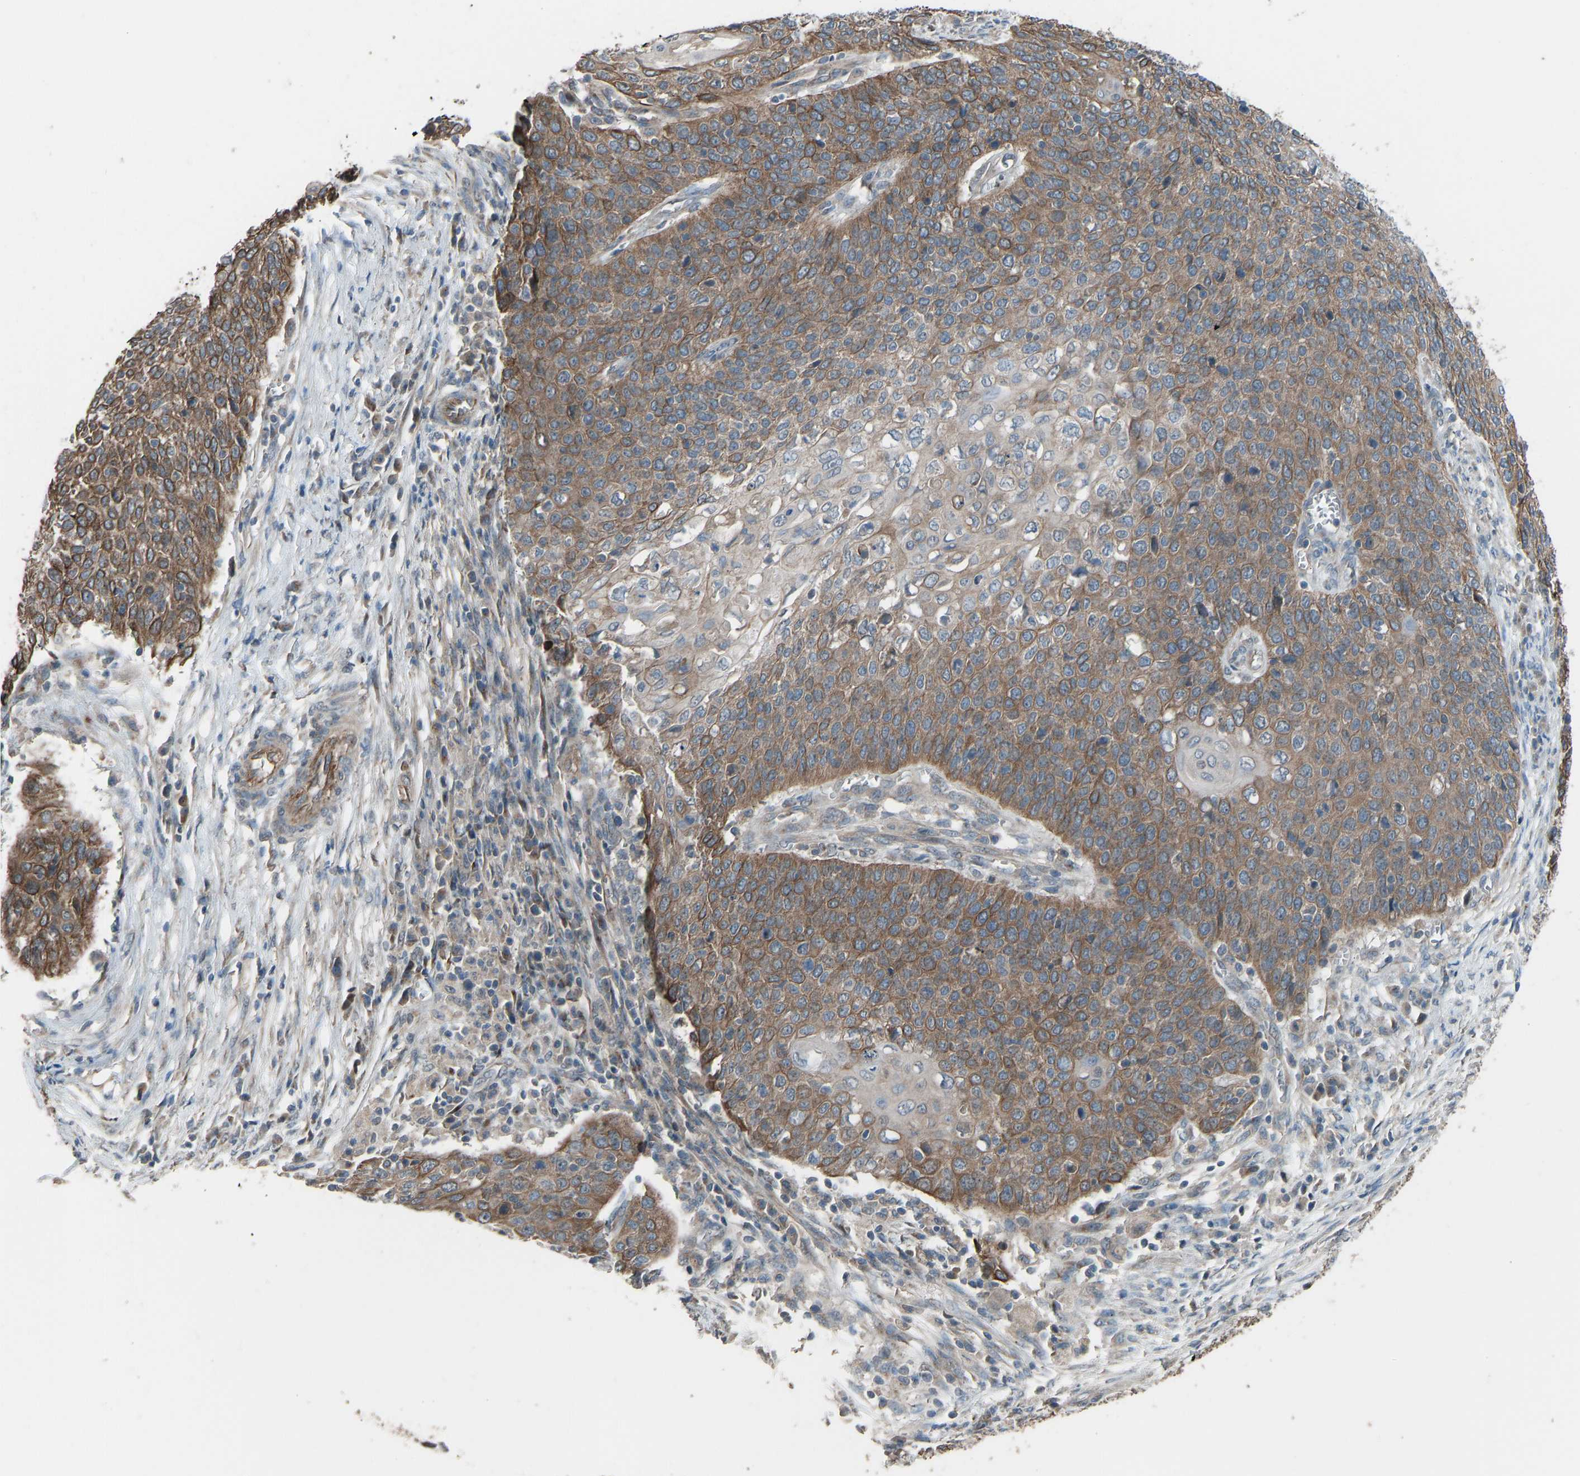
{"staining": {"intensity": "moderate", "quantity": ">75%", "location": "cytoplasmic/membranous"}, "tissue": "cervical cancer", "cell_type": "Tumor cells", "image_type": "cancer", "snomed": [{"axis": "morphology", "description": "Squamous cell carcinoma, NOS"}, {"axis": "topography", "description": "Cervix"}], "caption": "A high-resolution micrograph shows immunohistochemistry (IHC) staining of squamous cell carcinoma (cervical), which exhibits moderate cytoplasmic/membranous expression in about >75% of tumor cells. (DAB (3,3'-diaminobenzidine) = brown stain, brightfield microscopy at high magnification).", "gene": "SLC43A1", "patient": {"sex": "female", "age": 39}}